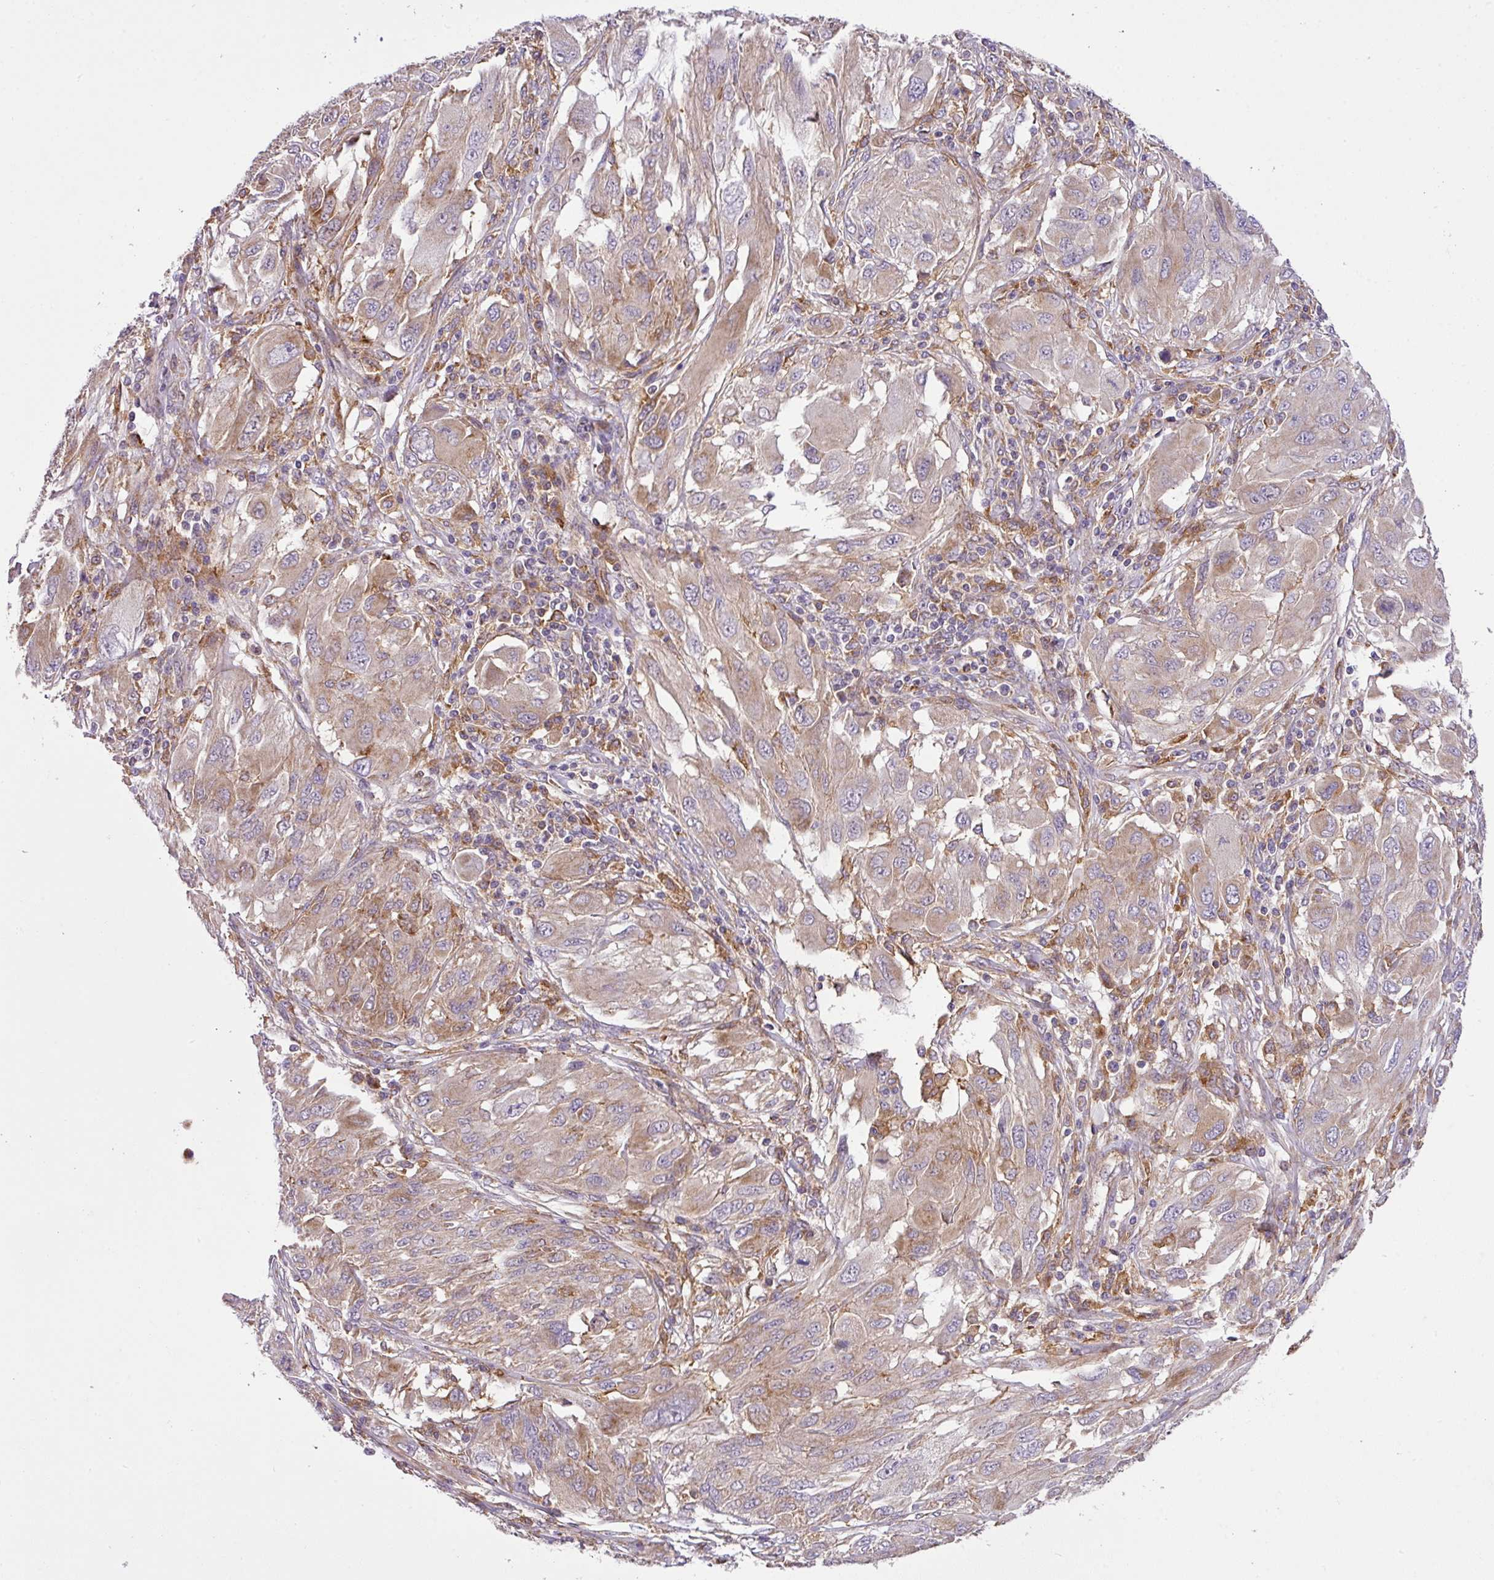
{"staining": {"intensity": "moderate", "quantity": "25%-75%", "location": "cytoplasmic/membranous"}, "tissue": "melanoma", "cell_type": "Tumor cells", "image_type": "cancer", "snomed": [{"axis": "morphology", "description": "Malignant melanoma, NOS"}, {"axis": "topography", "description": "Skin"}], "caption": "Melanoma stained with a protein marker shows moderate staining in tumor cells.", "gene": "ZNF513", "patient": {"sex": "female", "age": 91}}